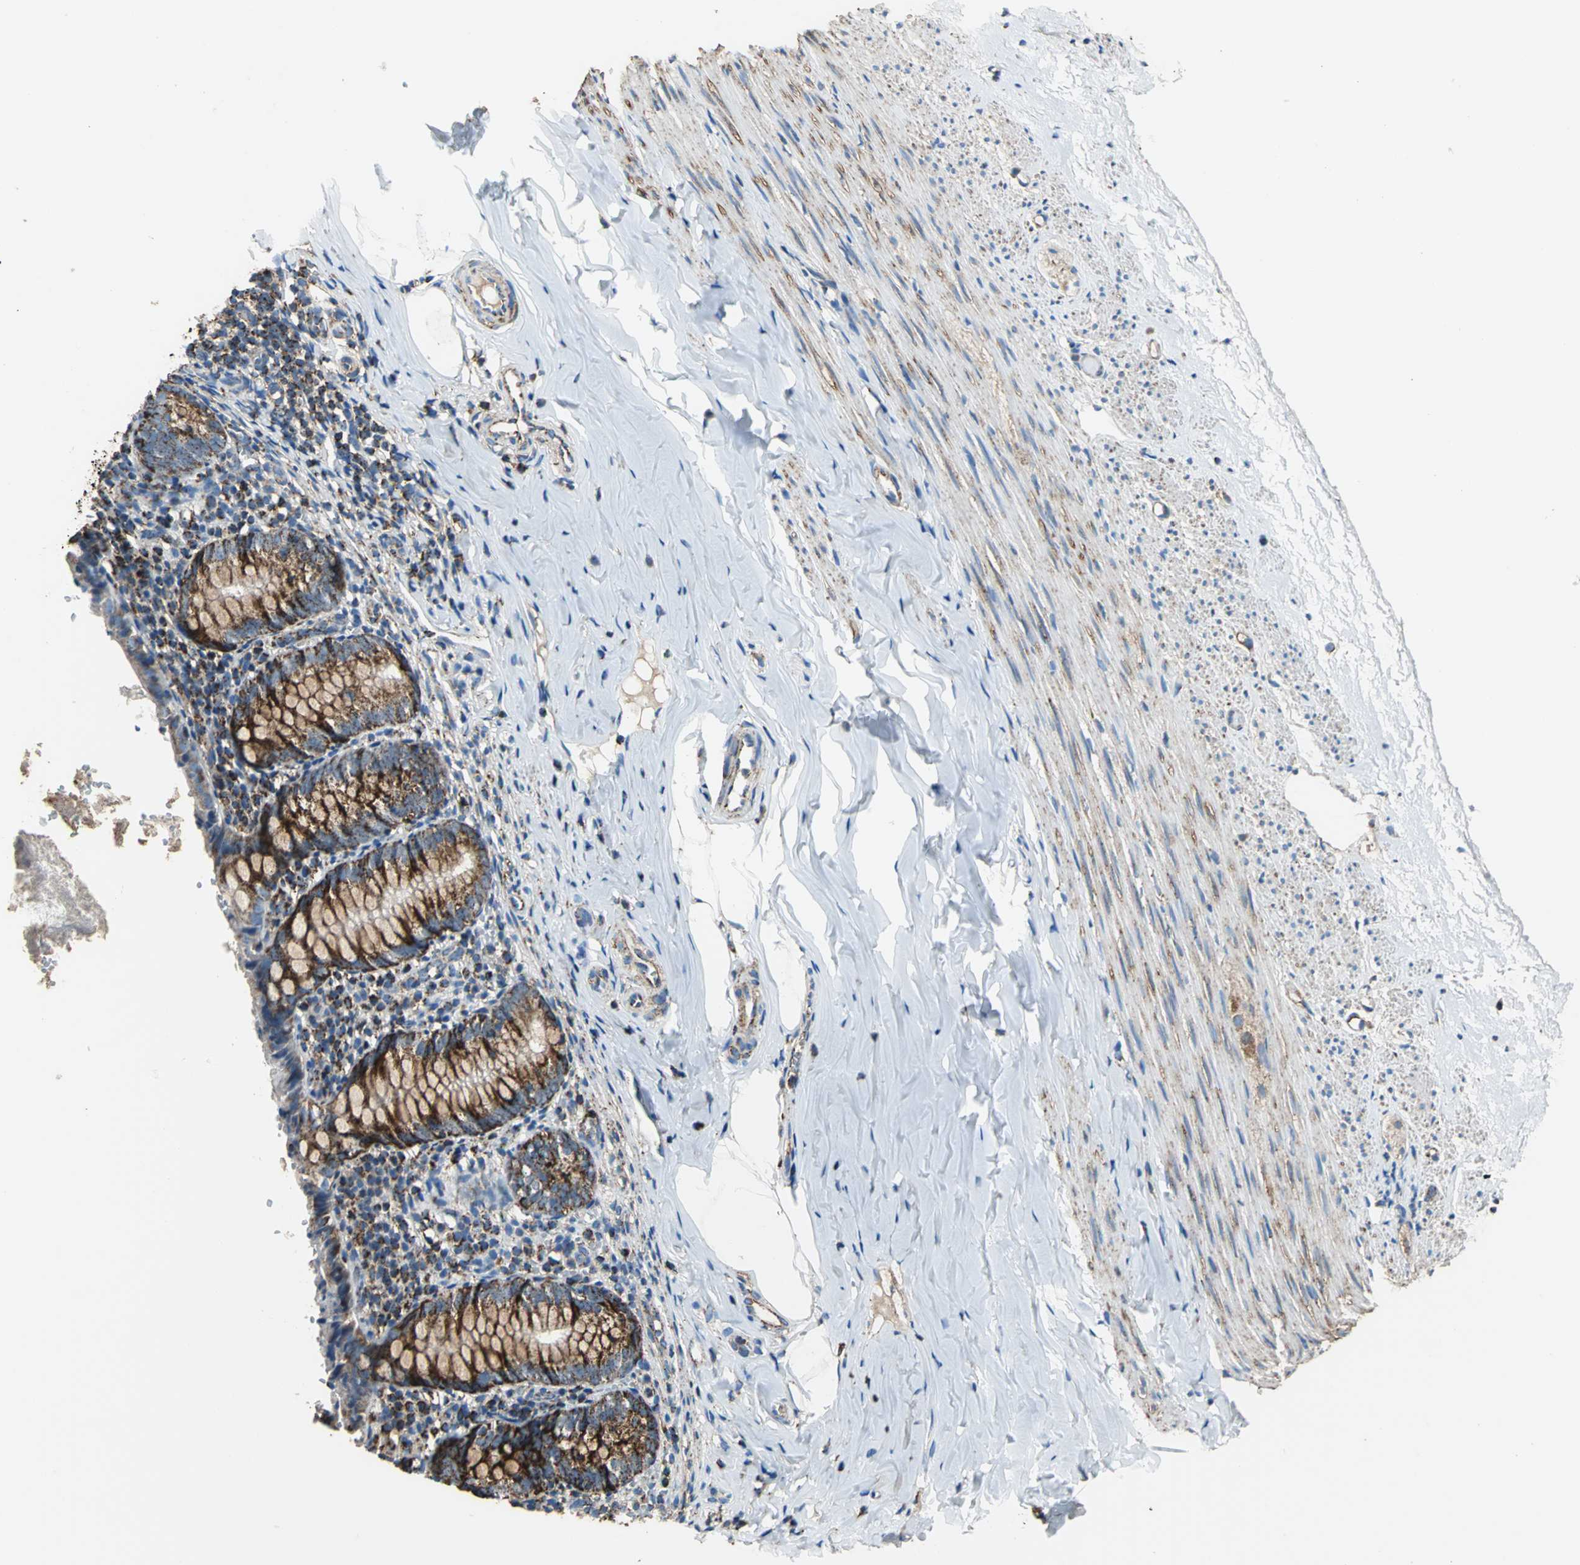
{"staining": {"intensity": "strong", "quantity": ">75%", "location": "cytoplasmic/membranous"}, "tissue": "appendix", "cell_type": "Glandular cells", "image_type": "normal", "snomed": [{"axis": "morphology", "description": "Normal tissue, NOS"}, {"axis": "topography", "description": "Appendix"}], "caption": "Glandular cells show strong cytoplasmic/membranous positivity in about >75% of cells in unremarkable appendix. The staining was performed using DAB to visualize the protein expression in brown, while the nuclei were stained in blue with hematoxylin (Magnification: 20x).", "gene": "ECH1", "patient": {"sex": "female", "age": 10}}